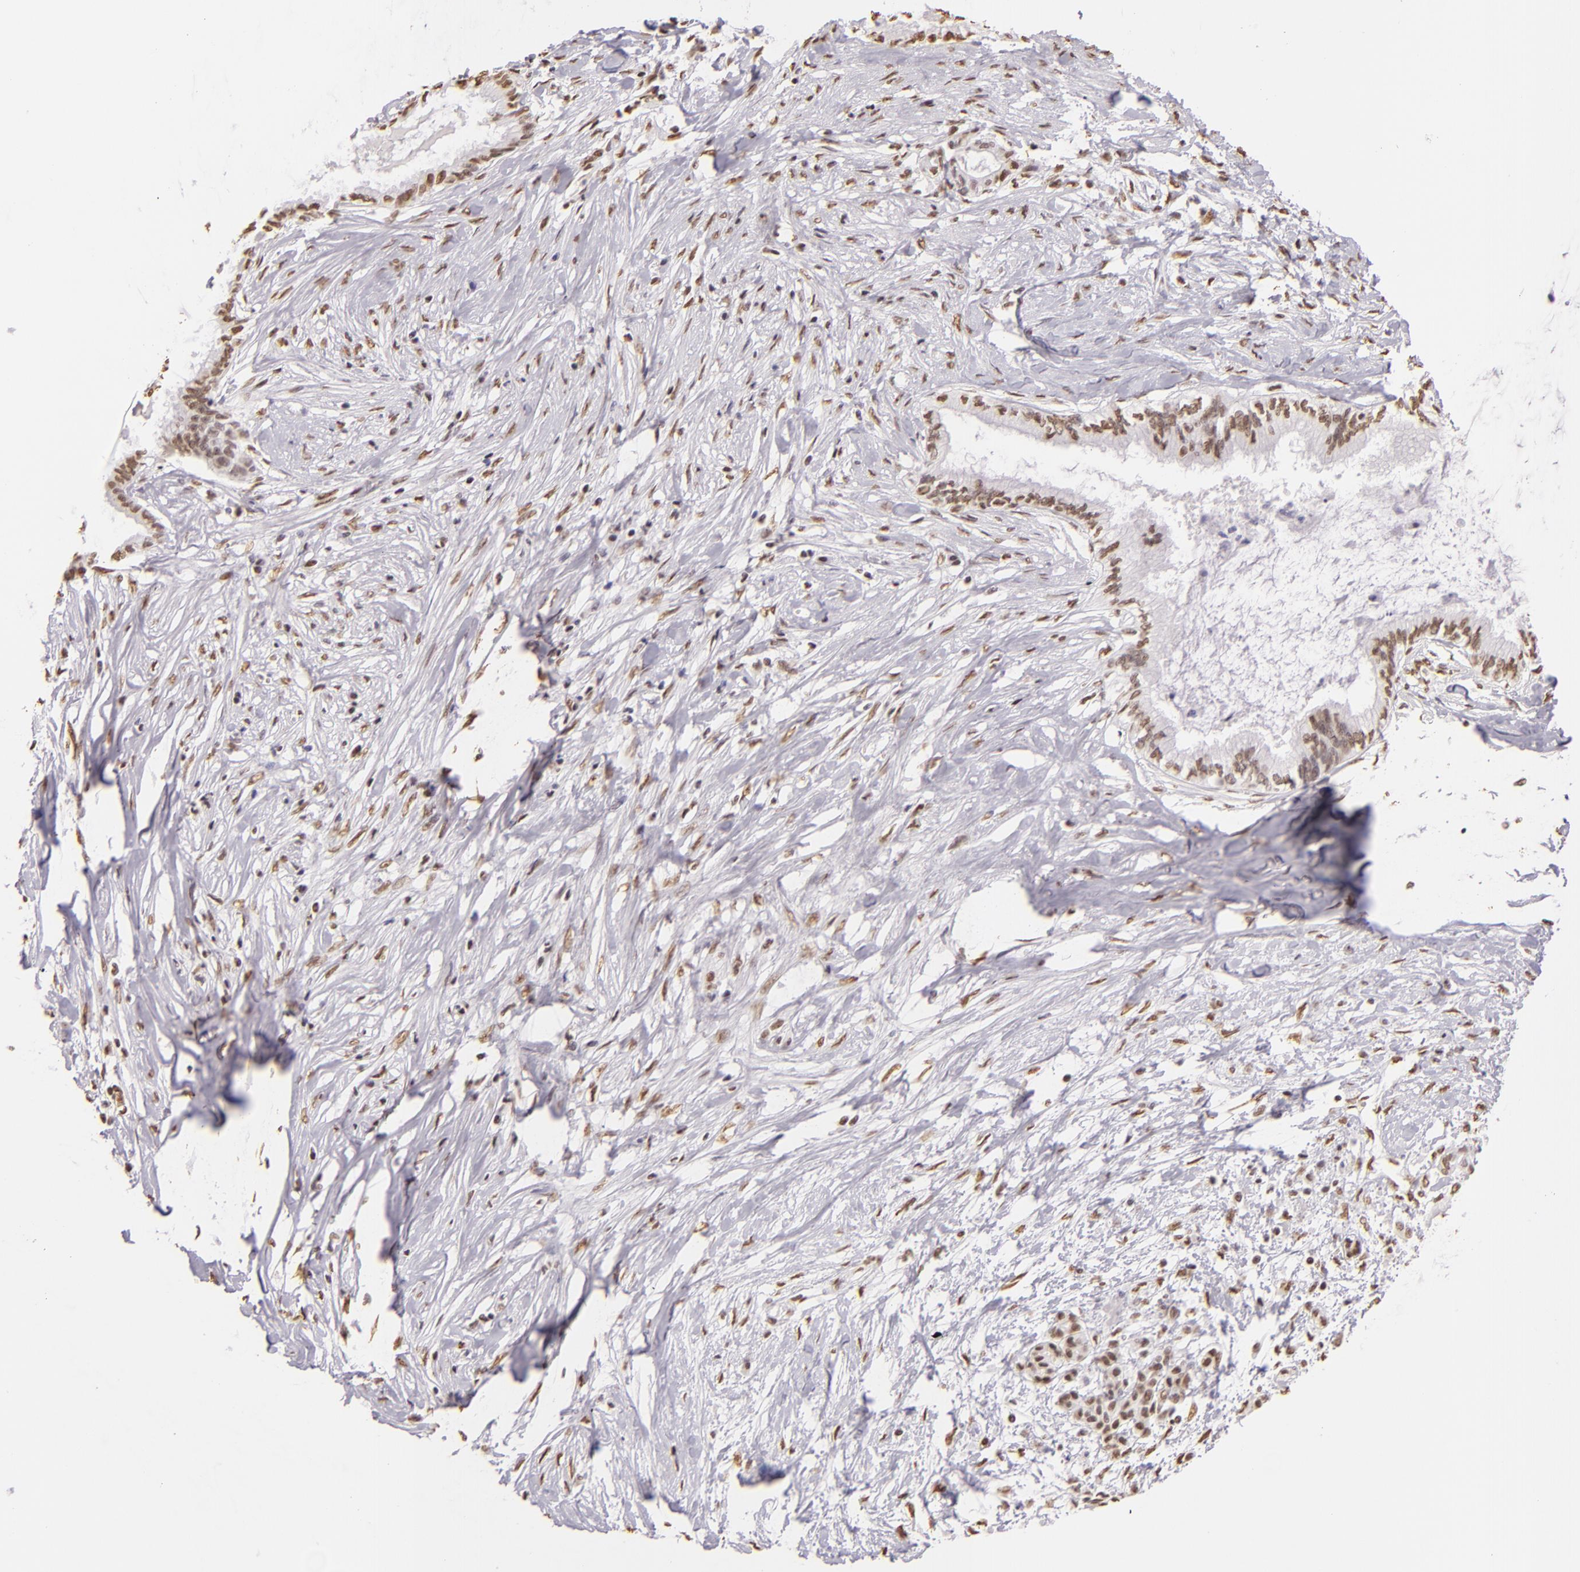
{"staining": {"intensity": "moderate", "quantity": ">75%", "location": "nuclear"}, "tissue": "pancreatic cancer", "cell_type": "Tumor cells", "image_type": "cancer", "snomed": [{"axis": "morphology", "description": "Adenocarcinoma, NOS"}, {"axis": "topography", "description": "Pancreas"}], "caption": "Tumor cells demonstrate medium levels of moderate nuclear positivity in about >75% of cells in adenocarcinoma (pancreatic).", "gene": "PAPOLA", "patient": {"sex": "female", "age": 64}}